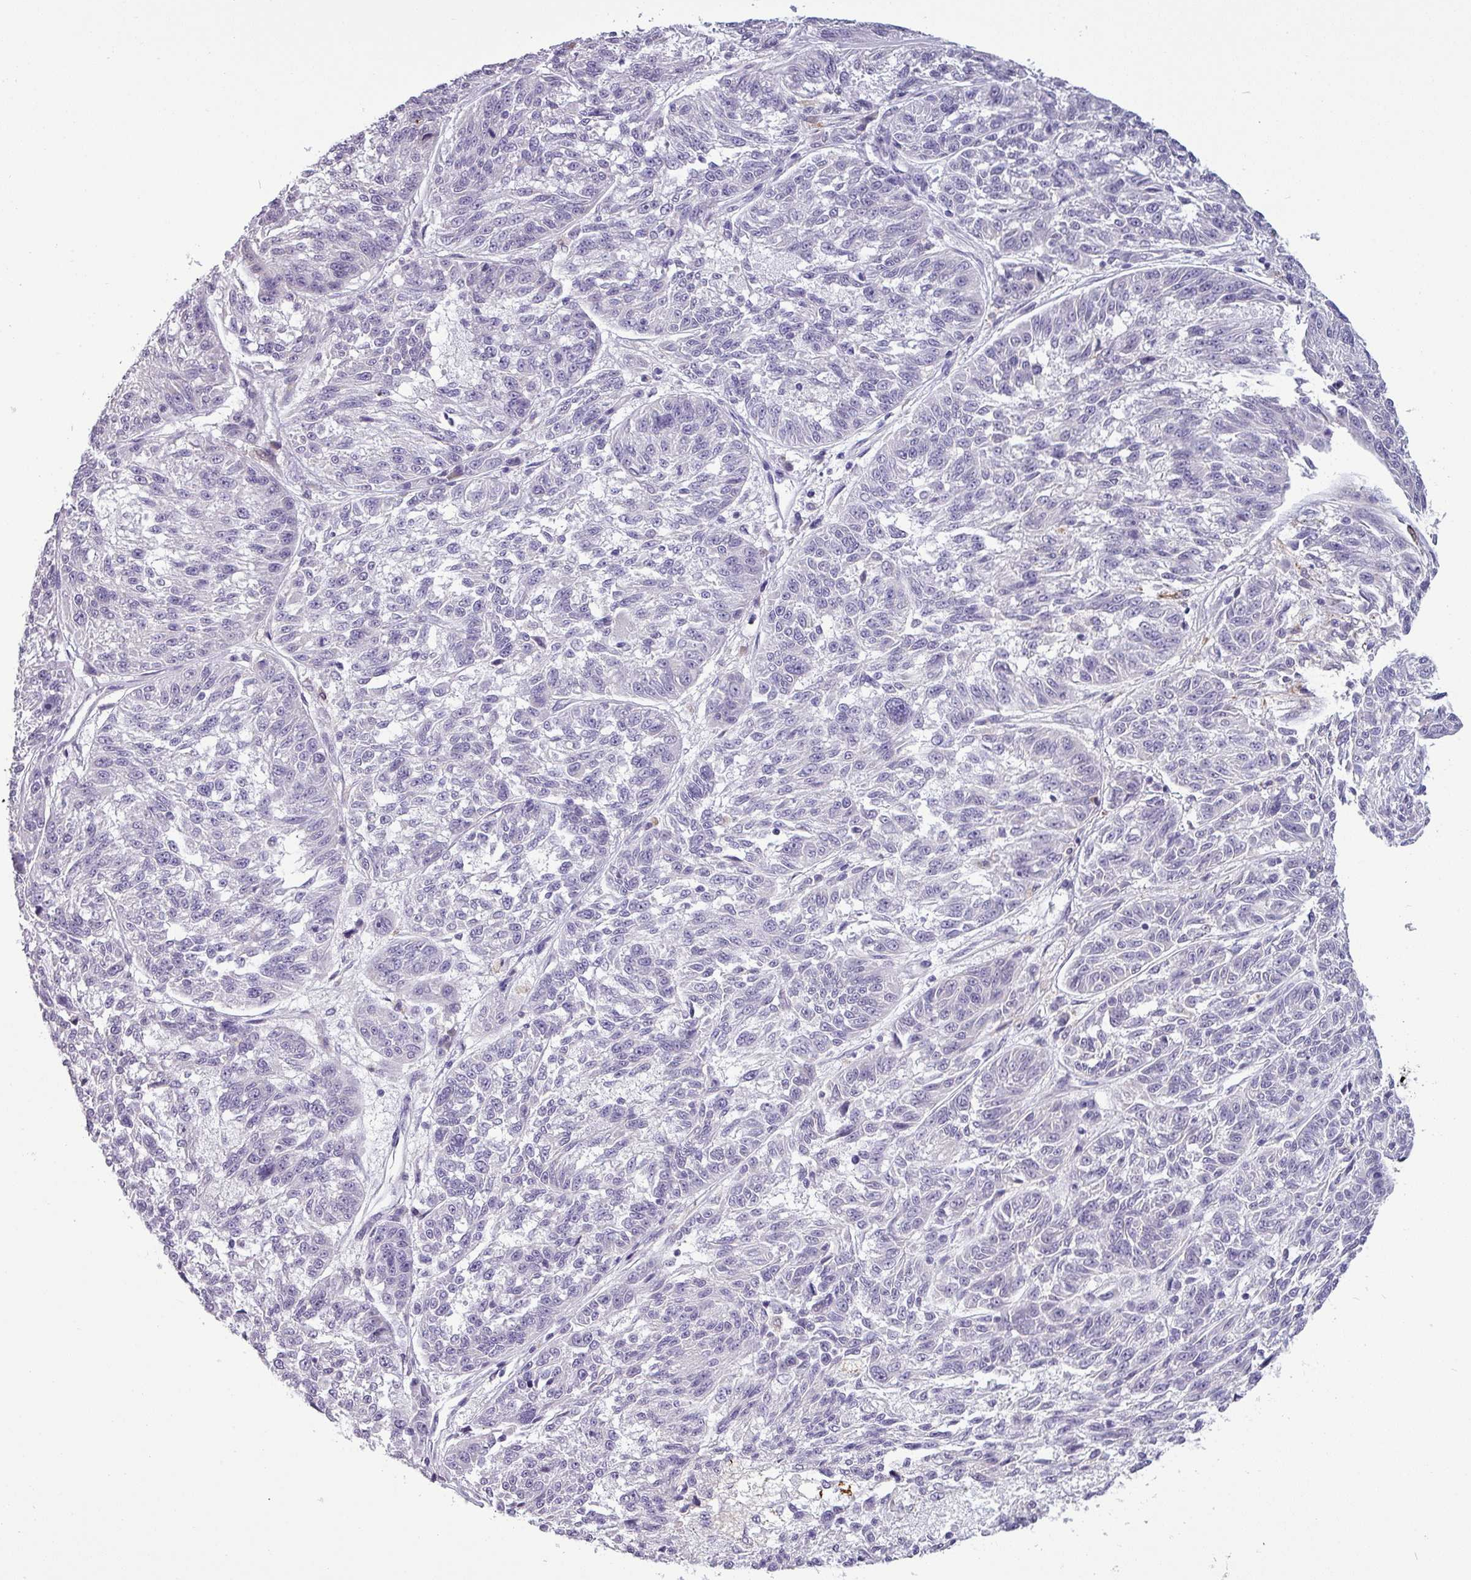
{"staining": {"intensity": "negative", "quantity": "none", "location": "none"}, "tissue": "melanoma", "cell_type": "Tumor cells", "image_type": "cancer", "snomed": [{"axis": "morphology", "description": "Malignant melanoma, NOS"}, {"axis": "topography", "description": "Skin"}], "caption": "This is an immunohistochemistry micrograph of human melanoma. There is no positivity in tumor cells.", "gene": "SLC26A9", "patient": {"sex": "male", "age": 53}}